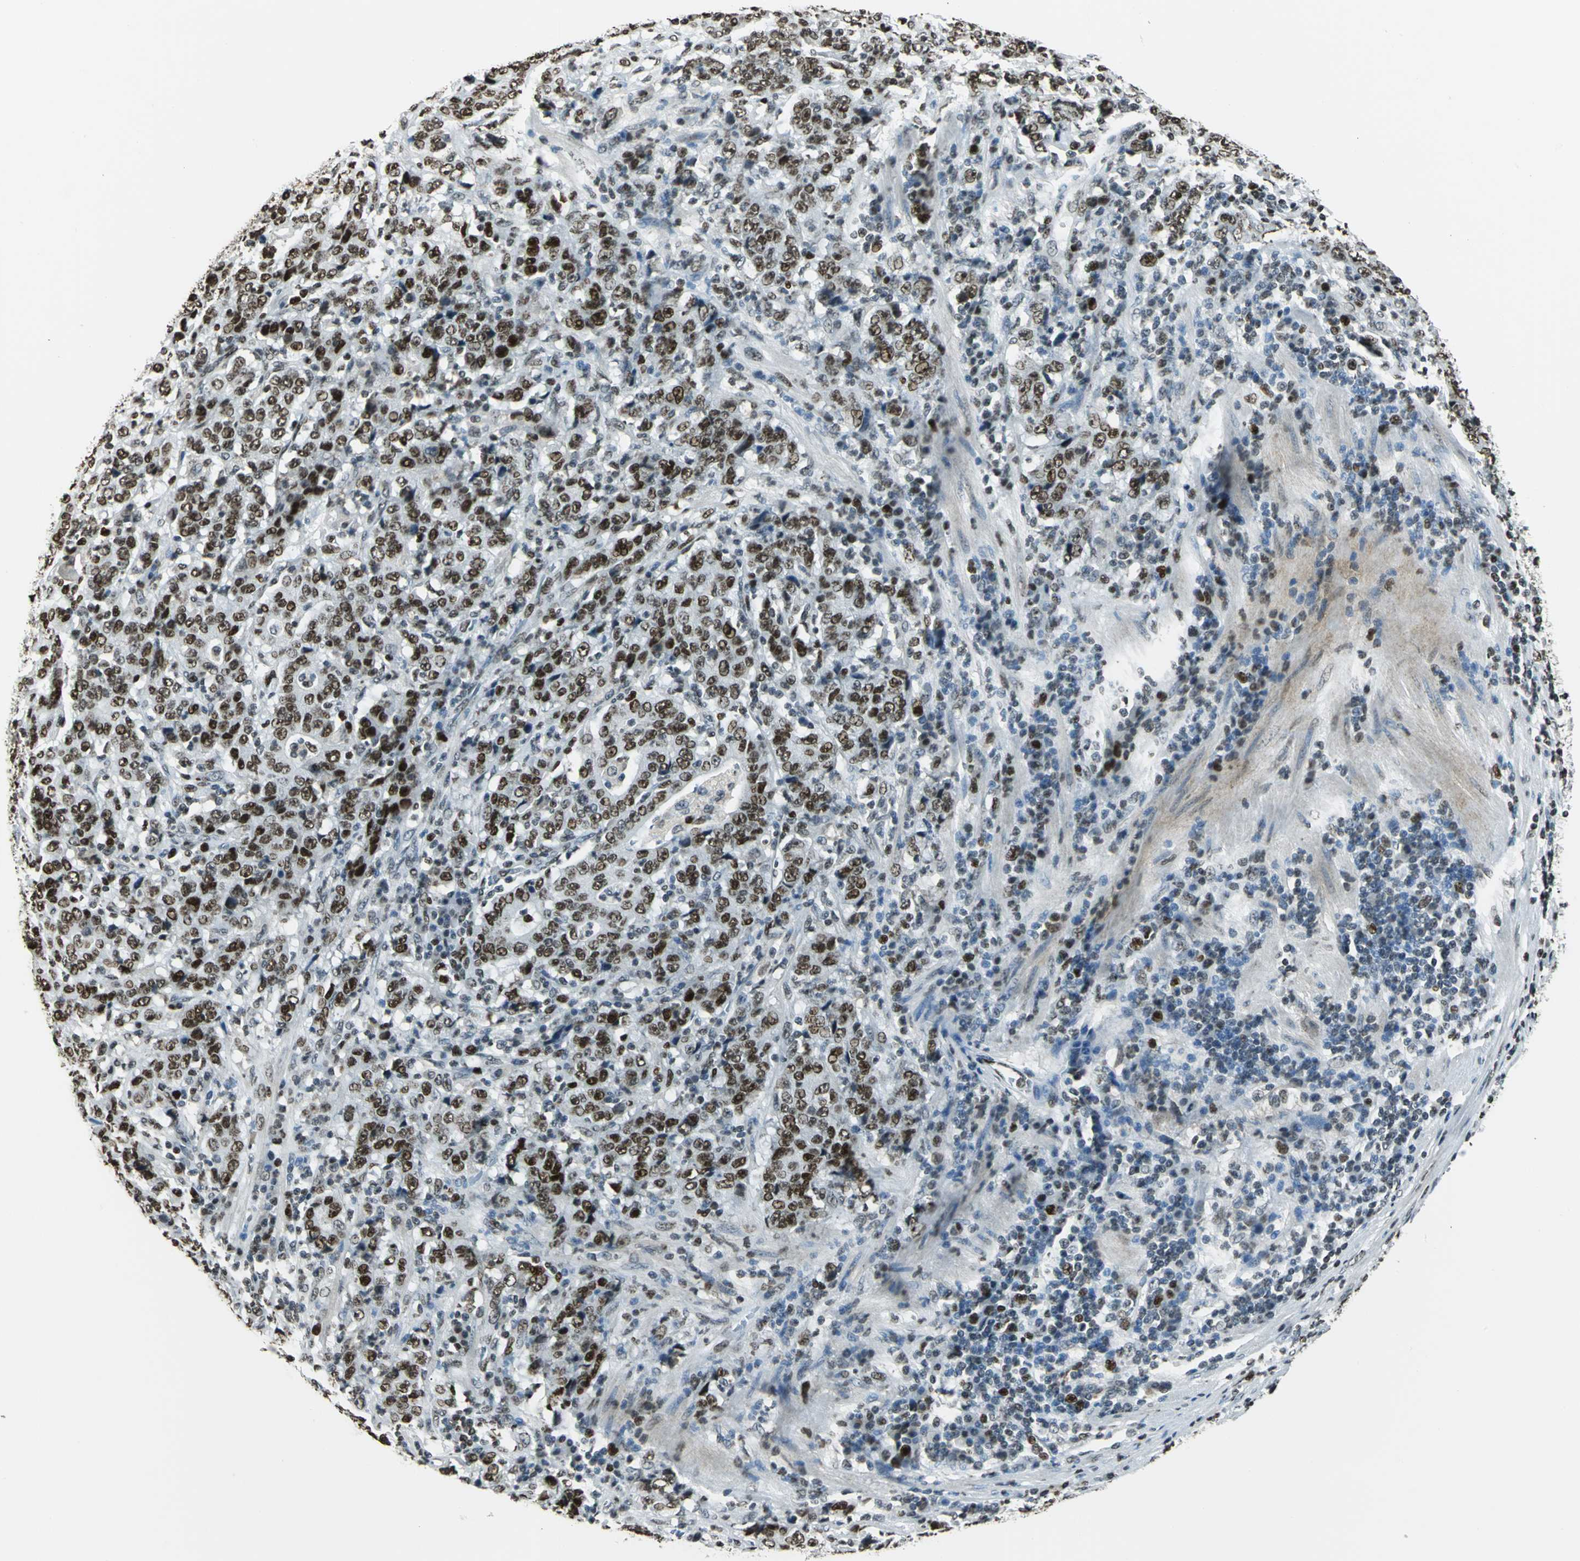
{"staining": {"intensity": "strong", "quantity": ">75%", "location": "nuclear"}, "tissue": "stomach cancer", "cell_type": "Tumor cells", "image_type": "cancer", "snomed": [{"axis": "morphology", "description": "Normal tissue, NOS"}, {"axis": "morphology", "description": "Adenocarcinoma, NOS"}, {"axis": "topography", "description": "Stomach, upper"}, {"axis": "topography", "description": "Stomach"}], "caption": "The immunohistochemical stain shows strong nuclear expression in tumor cells of stomach cancer tissue.", "gene": "MCM4", "patient": {"sex": "male", "age": 59}}